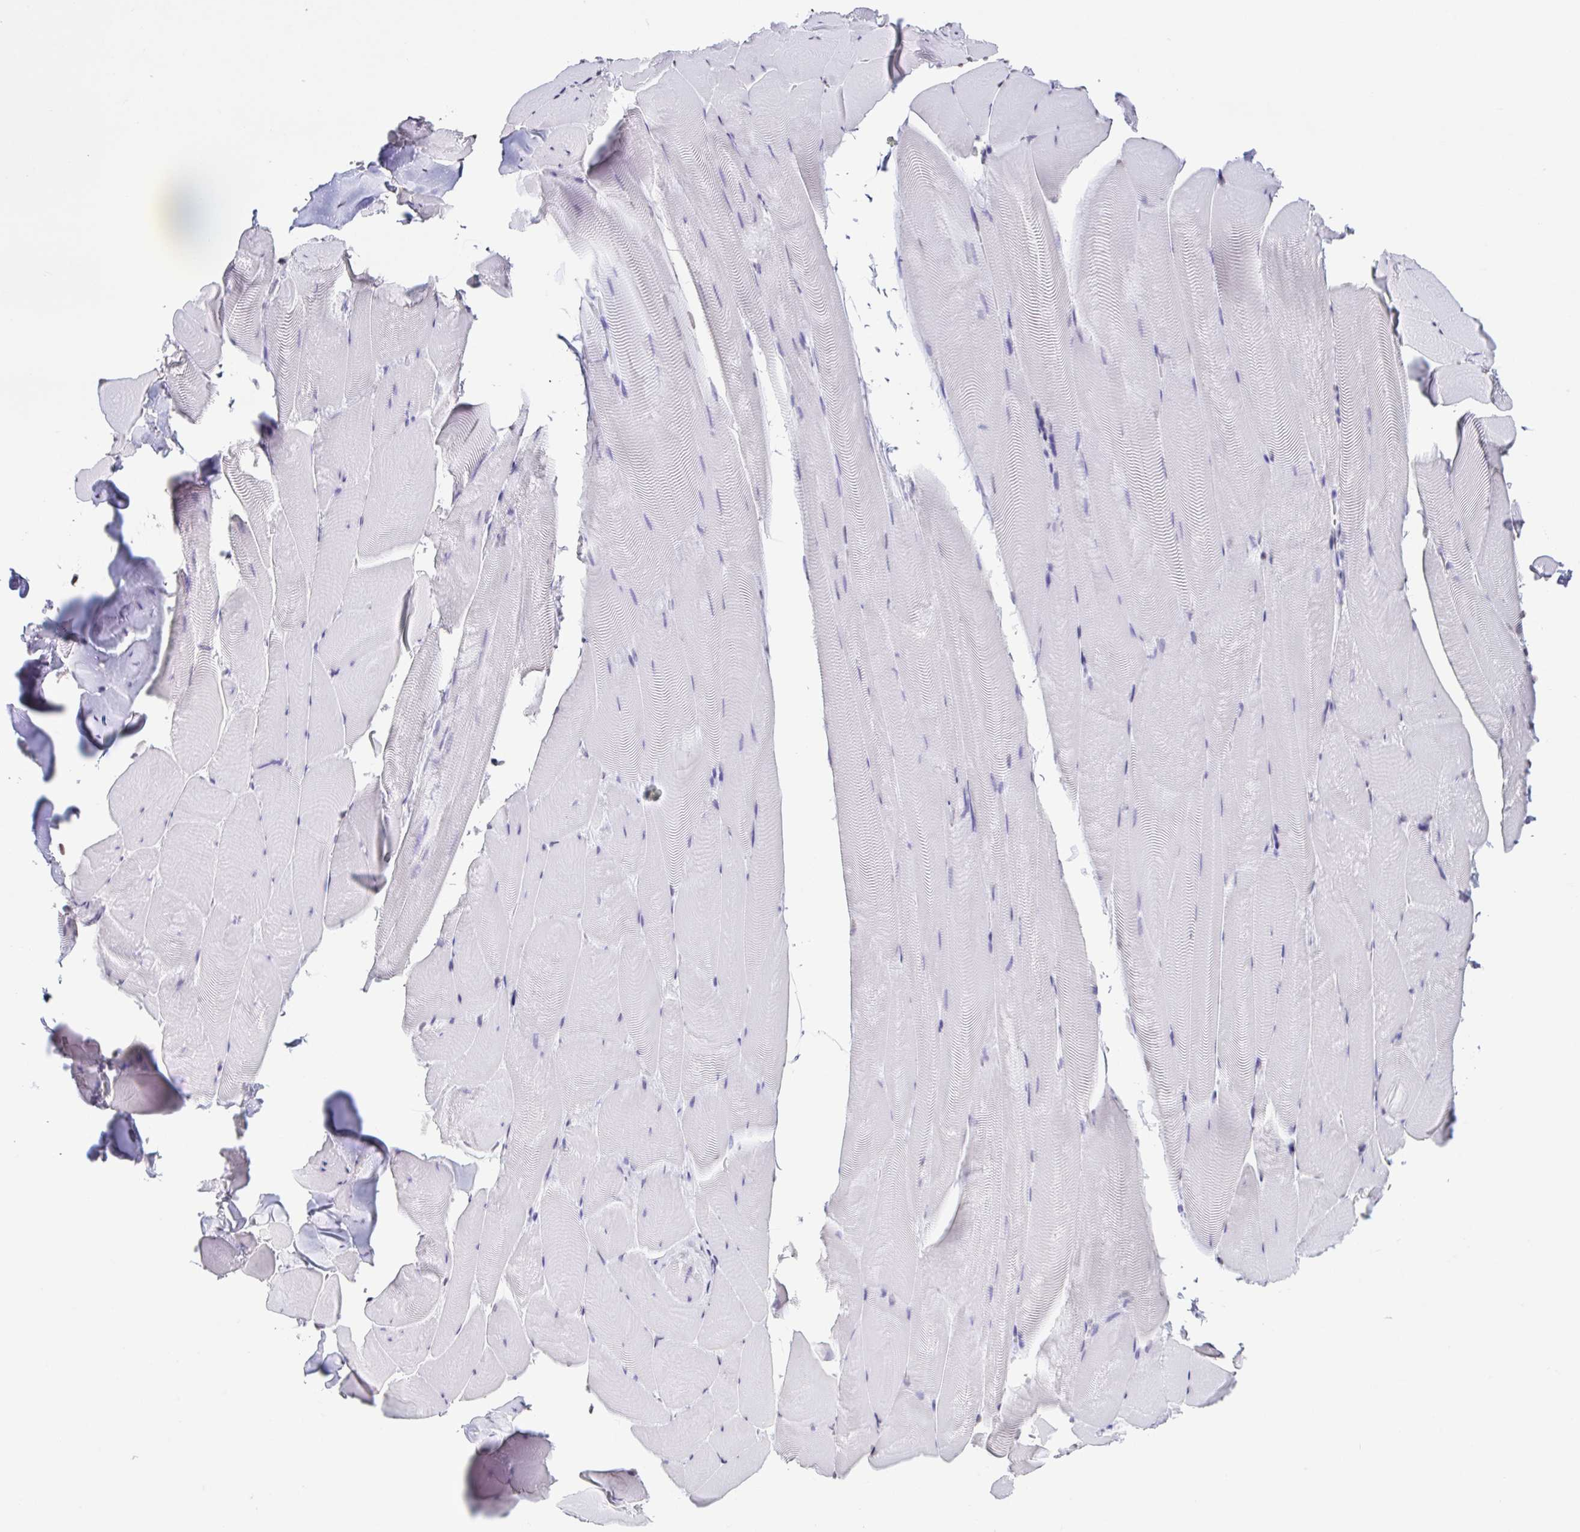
{"staining": {"intensity": "negative", "quantity": "none", "location": "none"}, "tissue": "skeletal muscle", "cell_type": "Myocytes", "image_type": "normal", "snomed": [{"axis": "morphology", "description": "Normal tissue, NOS"}, {"axis": "topography", "description": "Skeletal muscle"}], "caption": "The immunohistochemistry (IHC) photomicrograph has no significant staining in myocytes of skeletal muscle.", "gene": "VCX2", "patient": {"sex": "female", "age": 64}}